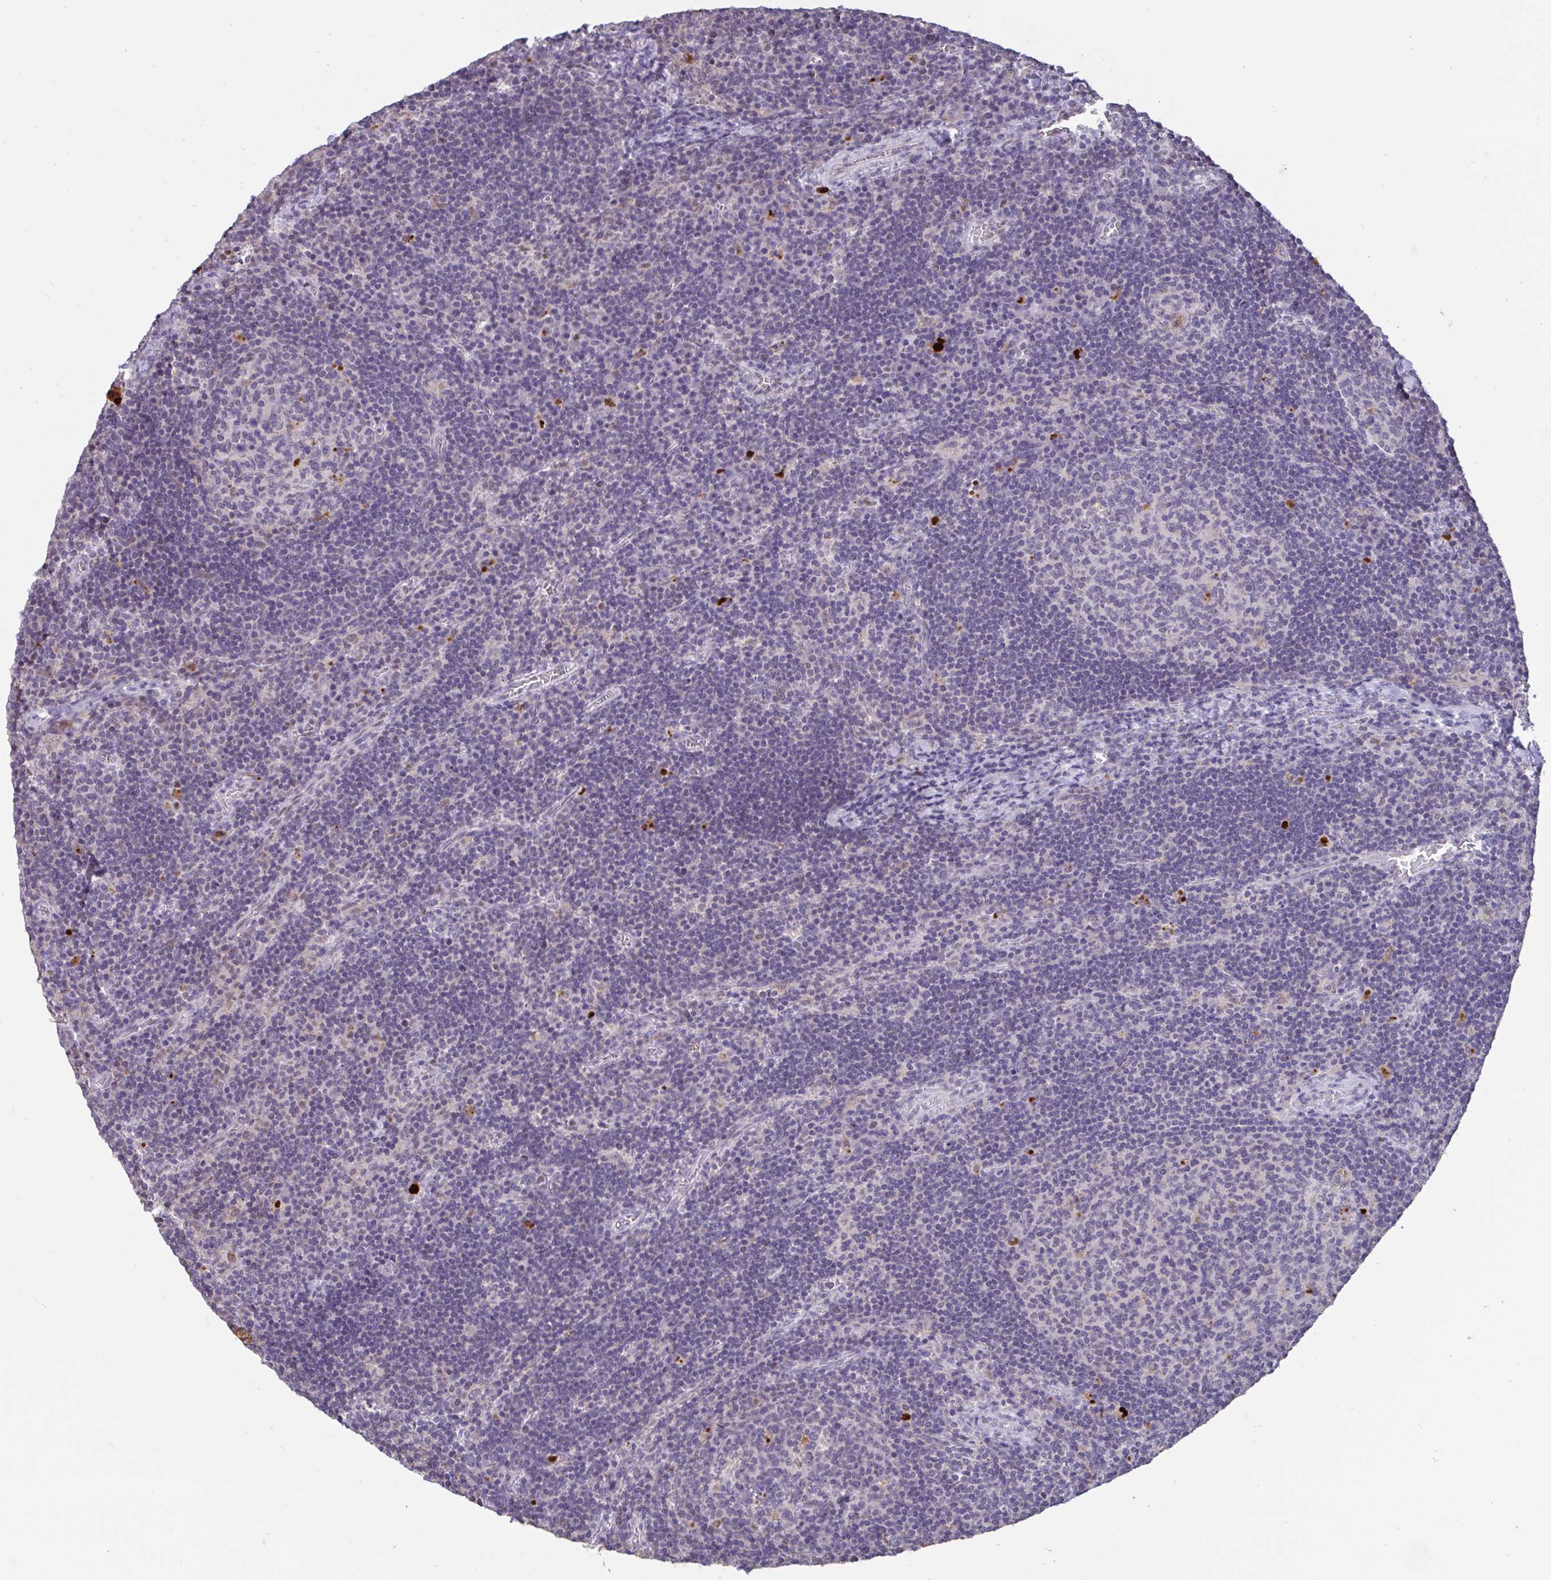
{"staining": {"intensity": "negative", "quantity": "none", "location": "none"}, "tissue": "lymph node", "cell_type": "Germinal center cells", "image_type": "normal", "snomed": [{"axis": "morphology", "description": "Normal tissue, NOS"}, {"axis": "topography", "description": "Lymph node"}], "caption": "DAB (3,3'-diaminobenzidine) immunohistochemical staining of normal human lymph node reveals no significant staining in germinal center cells. (IHC, brightfield microscopy, high magnification).", "gene": "DDX39A", "patient": {"sex": "male", "age": 67}}